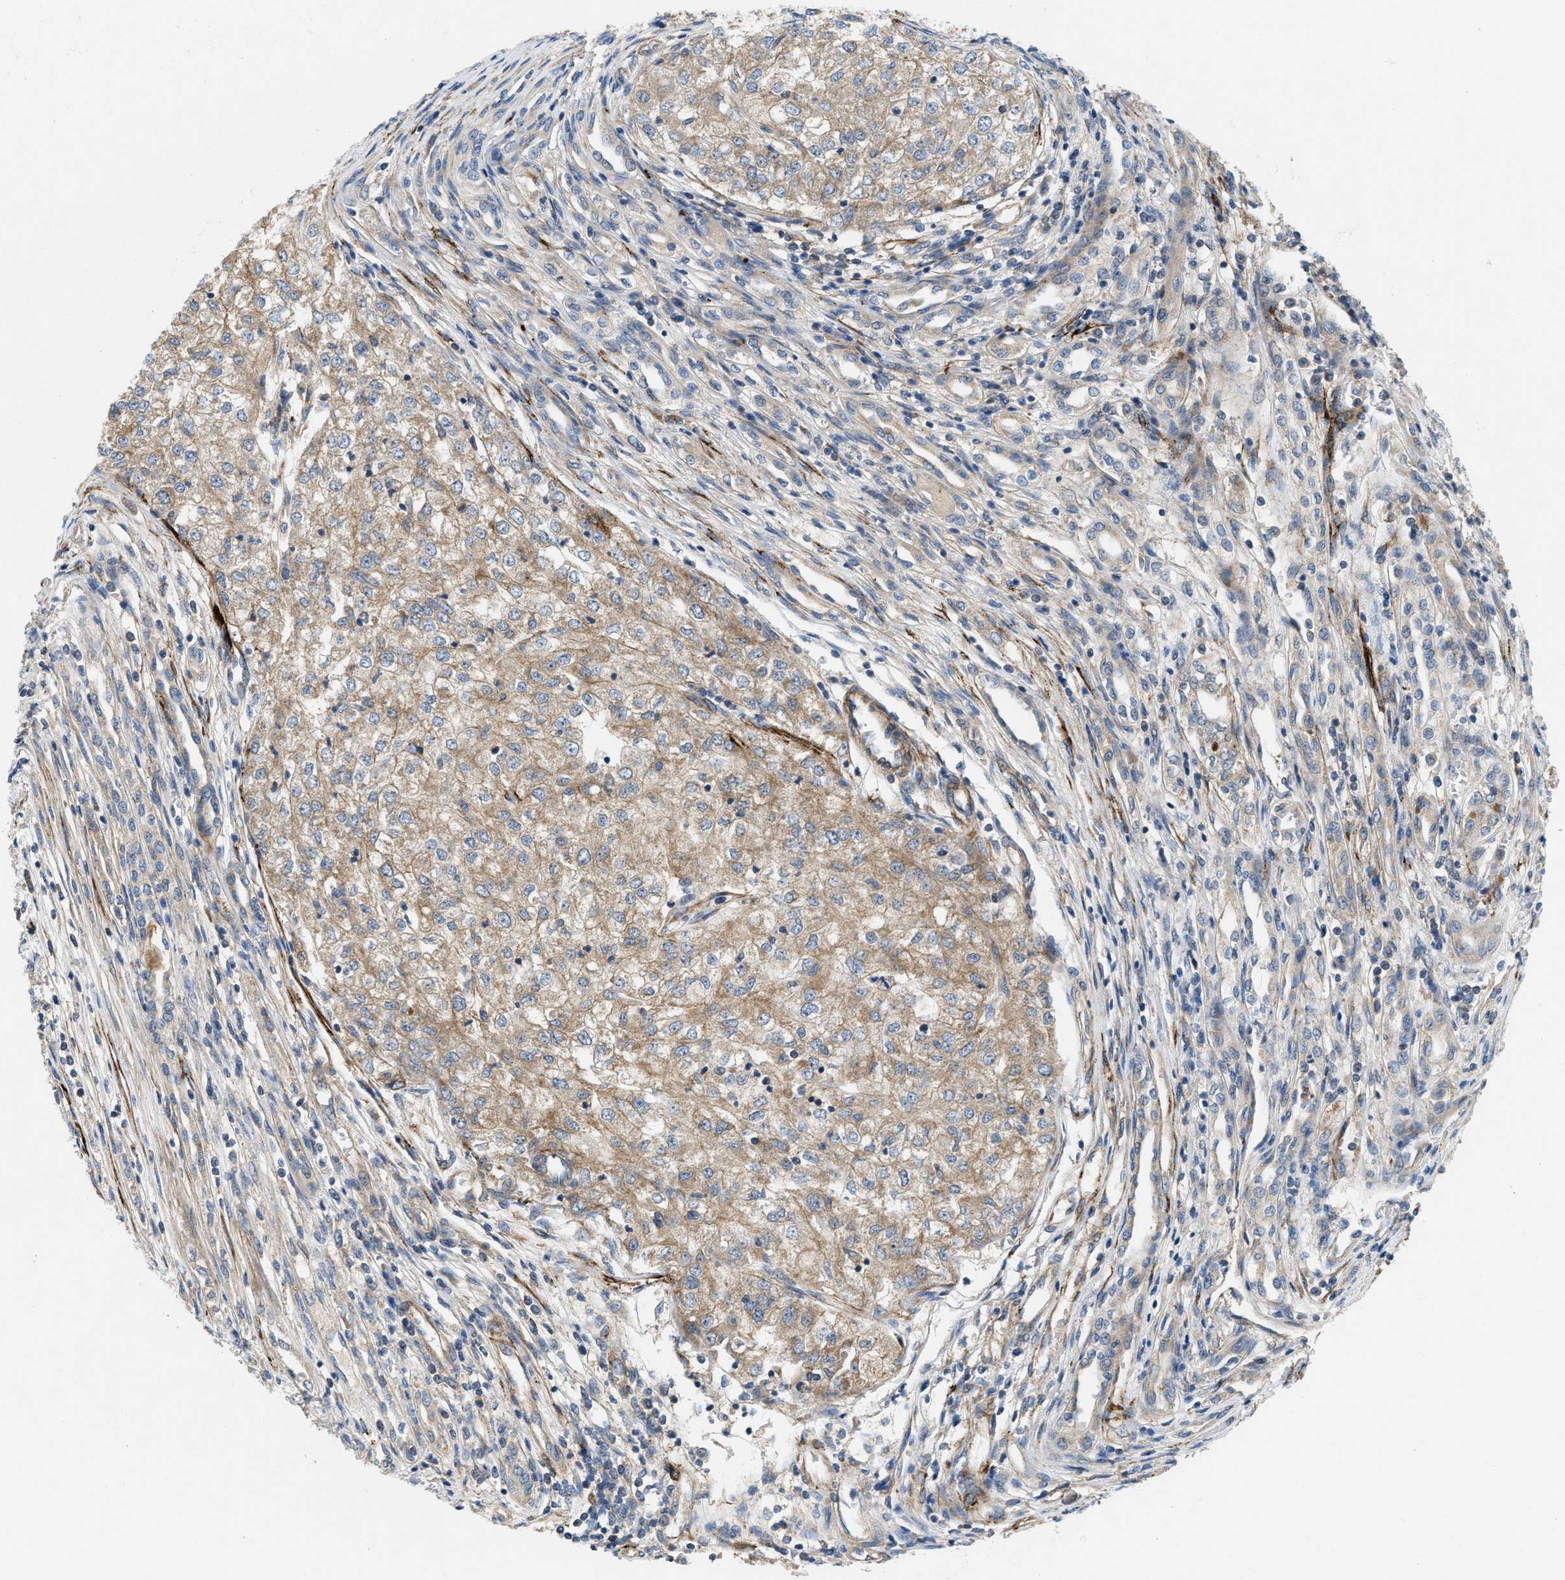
{"staining": {"intensity": "weak", "quantity": ">75%", "location": "cytoplasmic/membranous"}, "tissue": "renal cancer", "cell_type": "Tumor cells", "image_type": "cancer", "snomed": [{"axis": "morphology", "description": "Adenocarcinoma, NOS"}, {"axis": "topography", "description": "Kidney"}], "caption": "Human adenocarcinoma (renal) stained with a protein marker shows weak staining in tumor cells.", "gene": "ZNF599", "patient": {"sex": "female", "age": 54}}